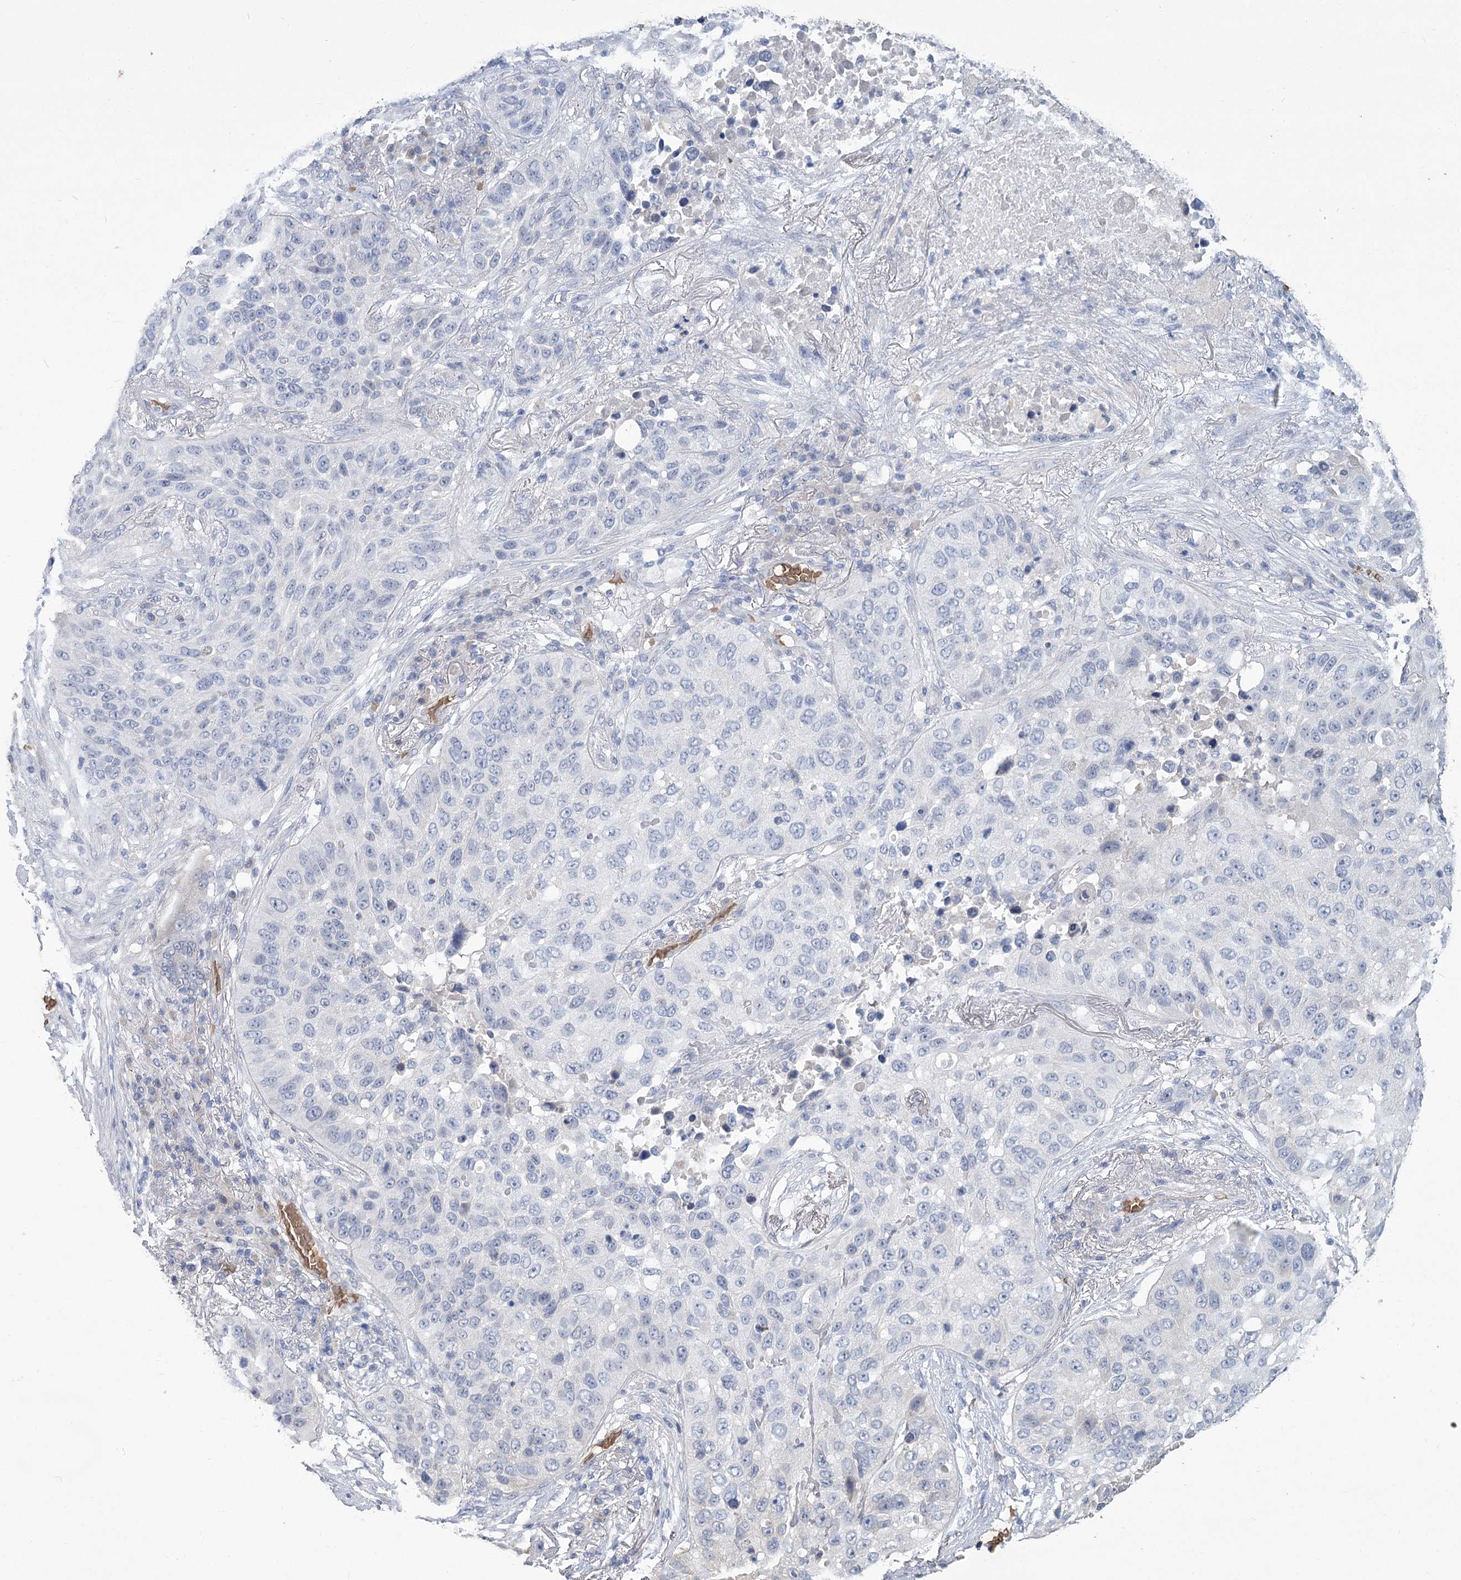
{"staining": {"intensity": "negative", "quantity": "none", "location": "none"}, "tissue": "lung cancer", "cell_type": "Tumor cells", "image_type": "cancer", "snomed": [{"axis": "morphology", "description": "Squamous cell carcinoma, NOS"}, {"axis": "topography", "description": "Lung"}], "caption": "Immunohistochemistry (IHC) histopathology image of human squamous cell carcinoma (lung) stained for a protein (brown), which displays no positivity in tumor cells.", "gene": "HBA1", "patient": {"sex": "male", "age": 57}}